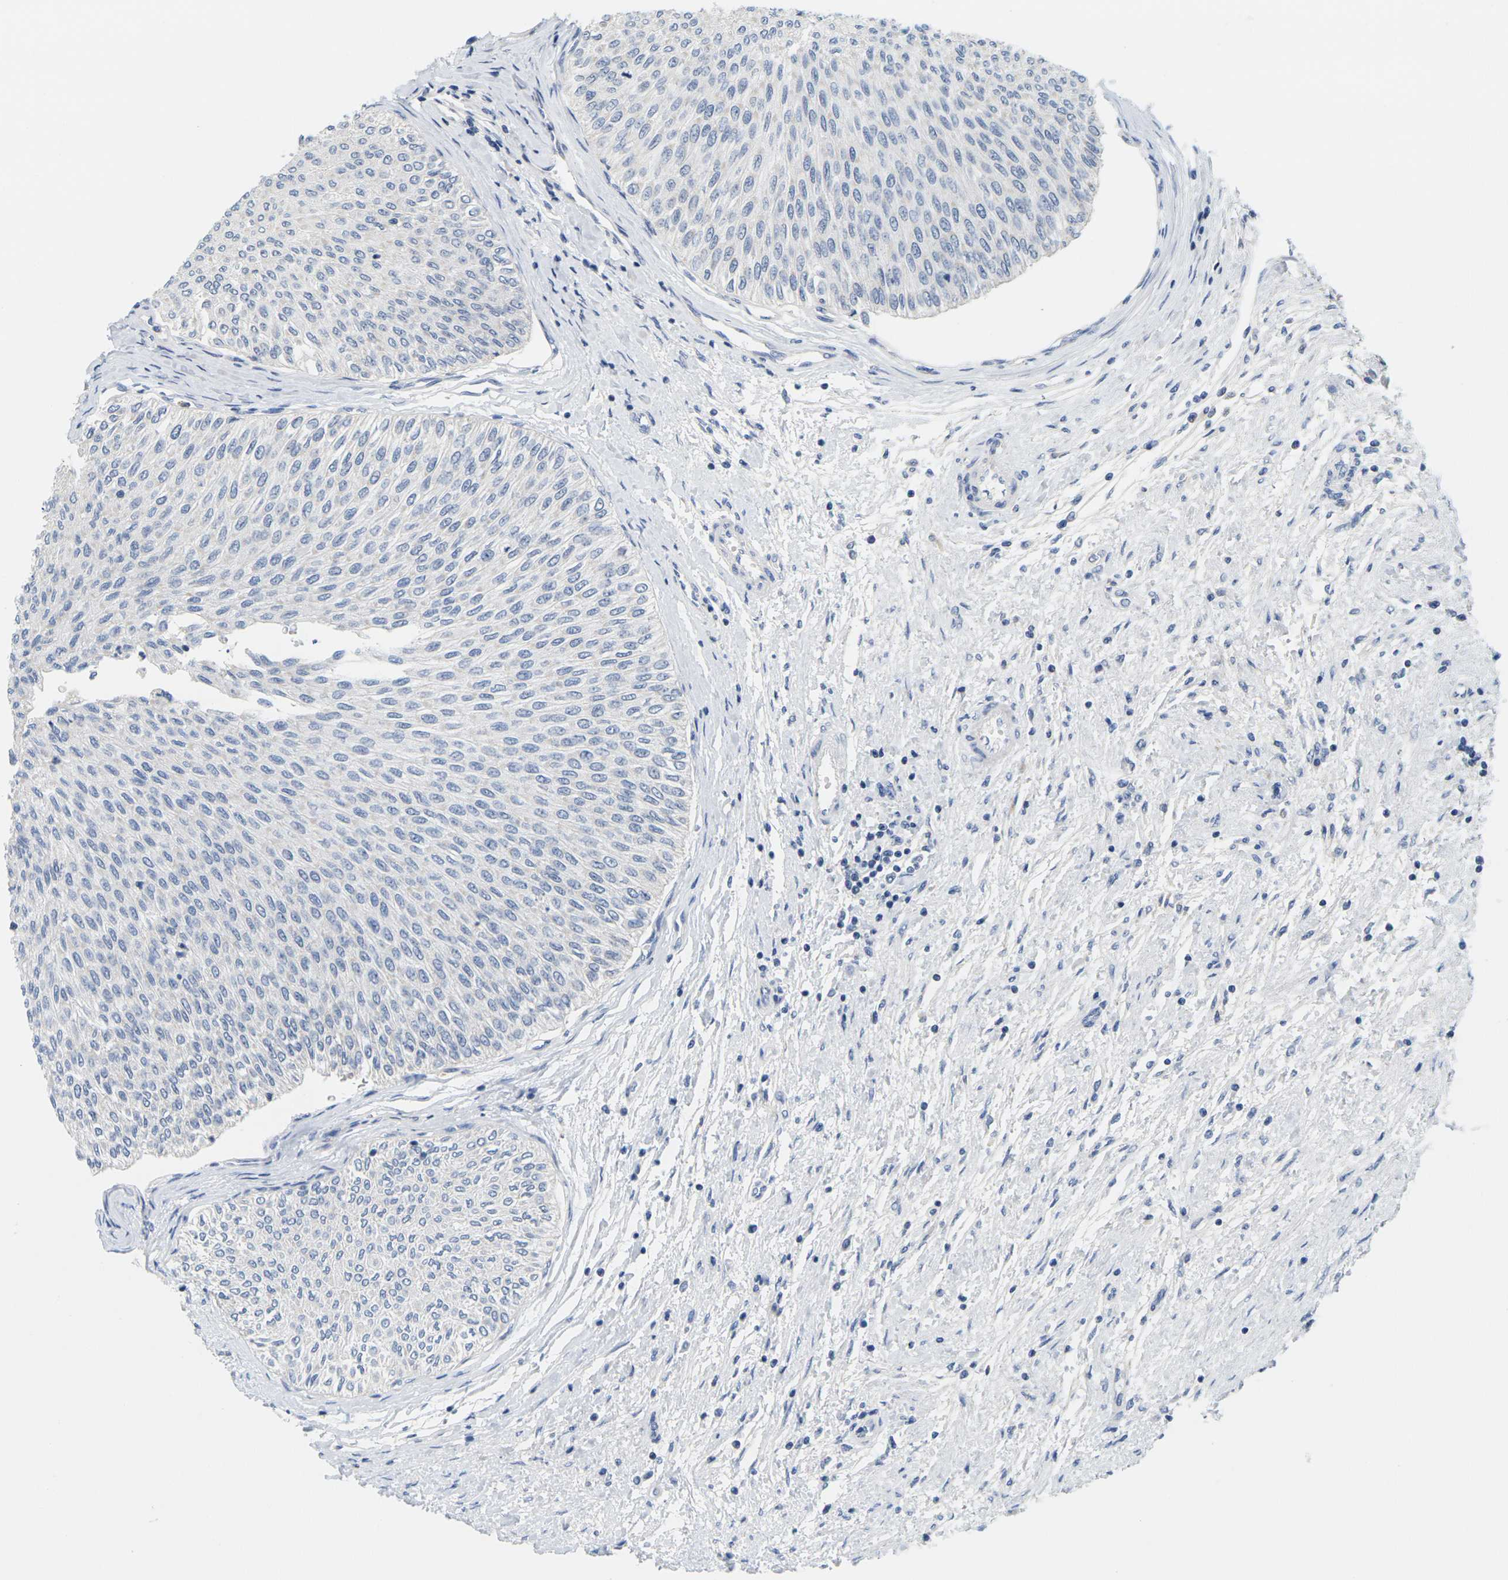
{"staining": {"intensity": "negative", "quantity": "none", "location": "none"}, "tissue": "urothelial cancer", "cell_type": "Tumor cells", "image_type": "cancer", "snomed": [{"axis": "morphology", "description": "Urothelial carcinoma, Low grade"}, {"axis": "topography", "description": "Urinary bladder"}], "caption": "Tumor cells are negative for protein expression in human urothelial carcinoma (low-grade).", "gene": "KLK5", "patient": {"sex": "male", "age": 78}}